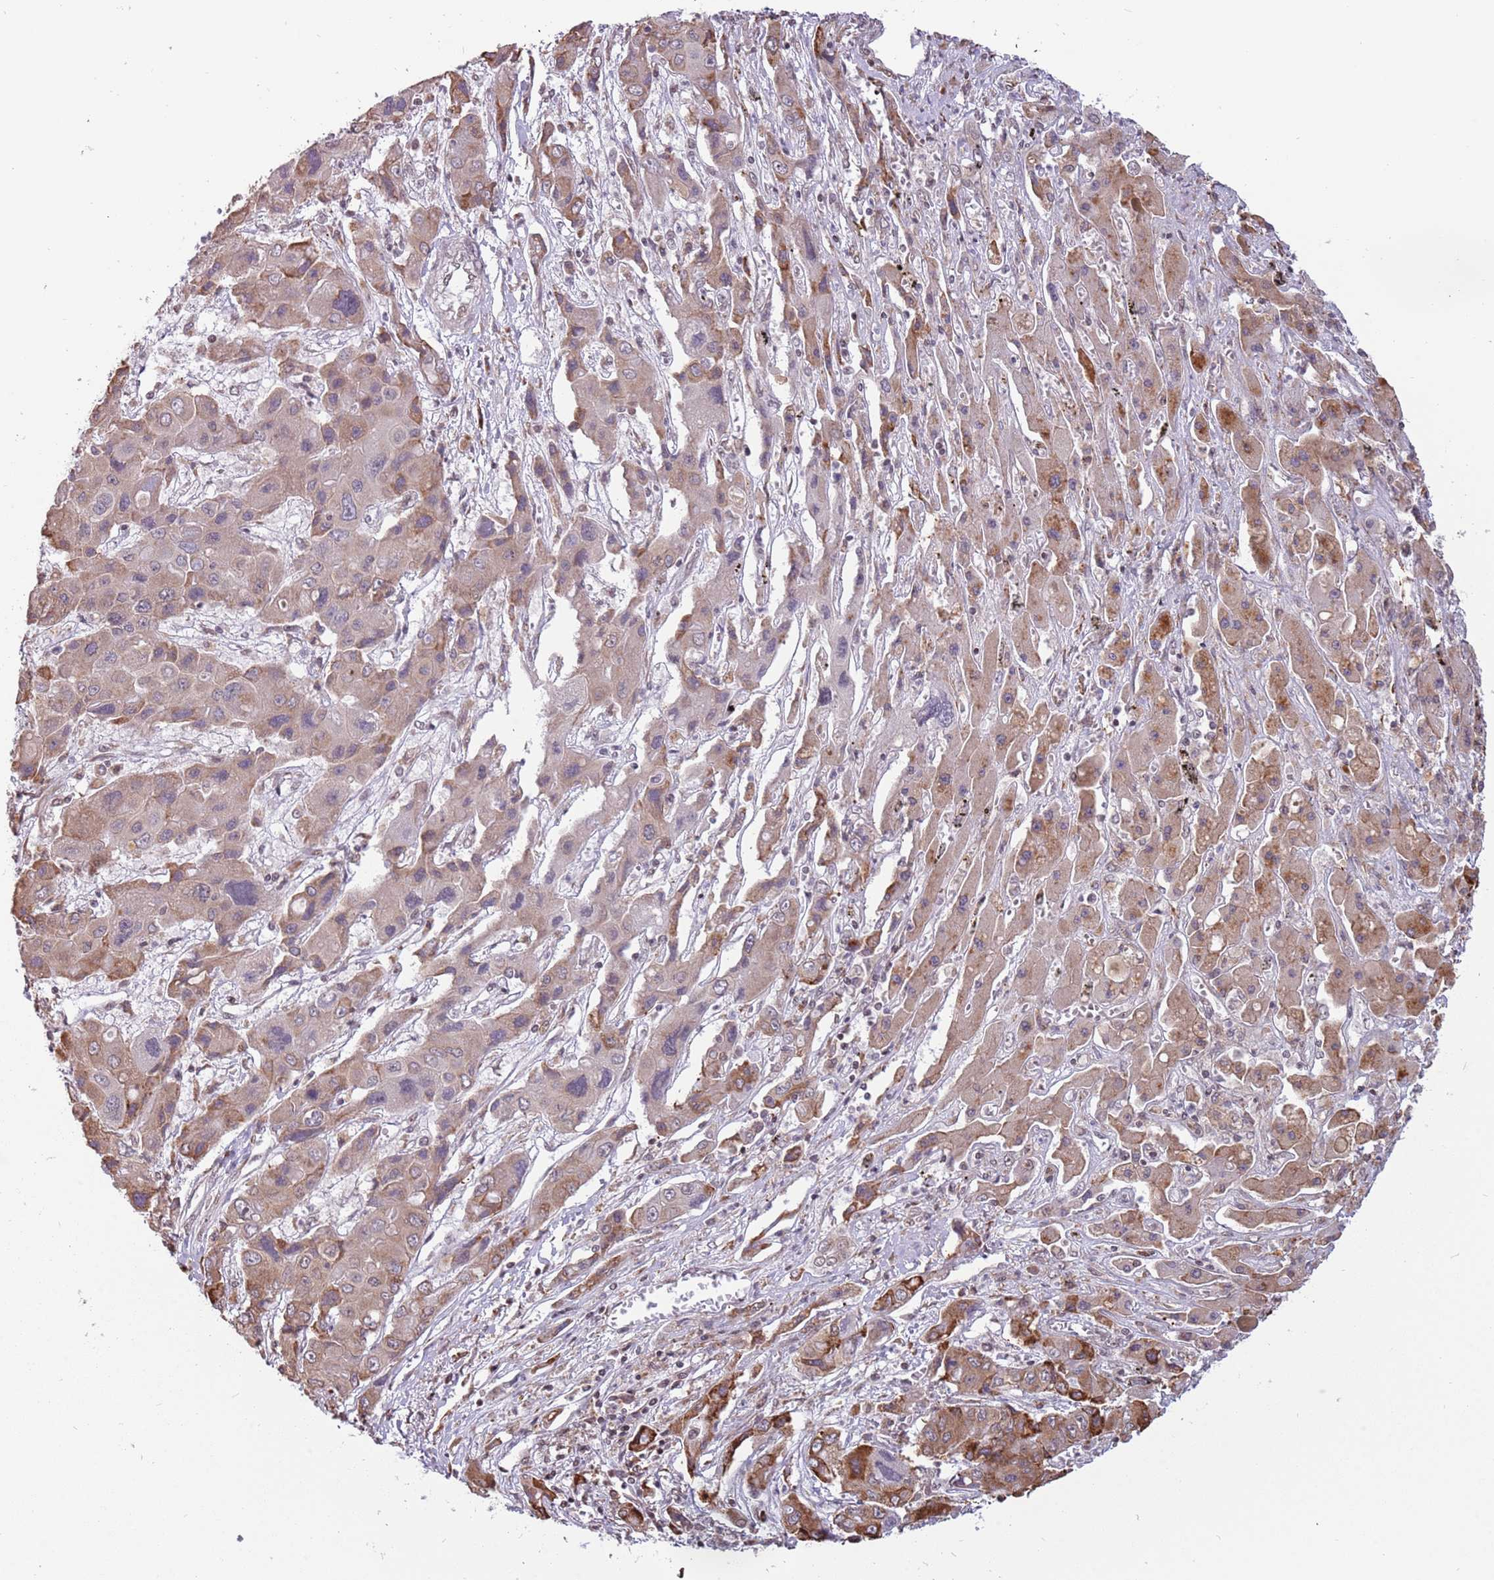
{"staining": {"intensity": "moderate", "quantity": "25%-75%", "location": "cytoplasmic/membranous"}, "tissue": "liver cancer", "cell_type": "Tumor cells", "image_type": "cancer", "snomed": [{"axis": "morphology", "description": "Cholangiocarcinoma"}, {"axis": "topography", "description": "Liver"}], "caption": "Liver cancer stained with a protein marker reveals moderate staining in tumor cells.", "gene": "BARD1", "patient": {"sex": "male", "age": 67}}